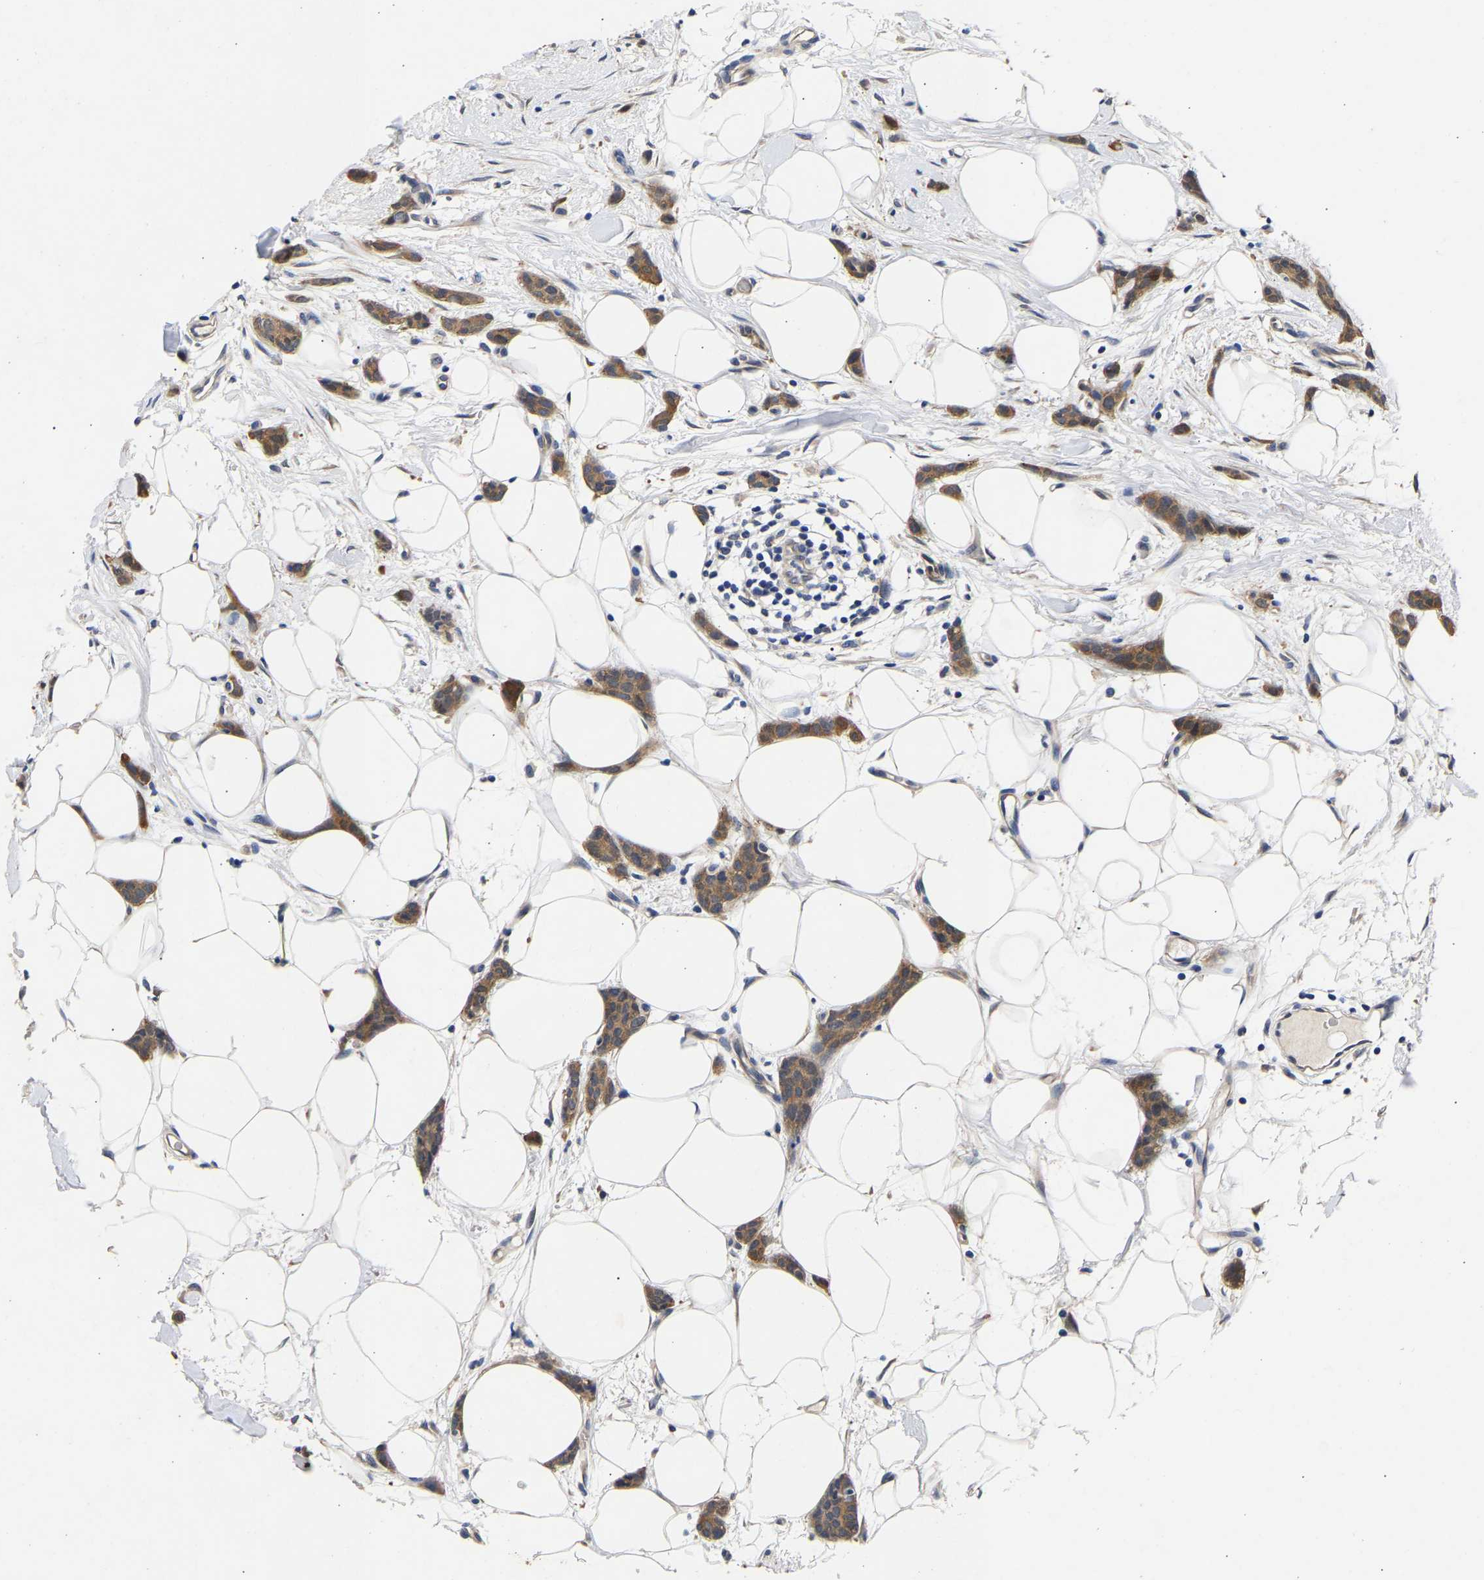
{"staining": {"intensity": "moderate", "quantity": ">75%", "location": "cytoplasmic/membranous"}, "tissue": "breast cancer", "cell_type": "Tumor cells", "image_type": "cancer", "snomed": [{"axis": "morphology", "description": "Lobular carcinoma"}, {"axis": "topography", "description": "Skin"}, {"axis": "topography", "description": "Breast"}], "caption": "This histopathology image displays immunohistochemistry staining of human breast lobular carcinoma, with medium moderate cytoplasmic/membranous expression in approximately >75% of tumor cells.", "gene": "CCDC6", "patient": {"sex": "female", "age": 46}}